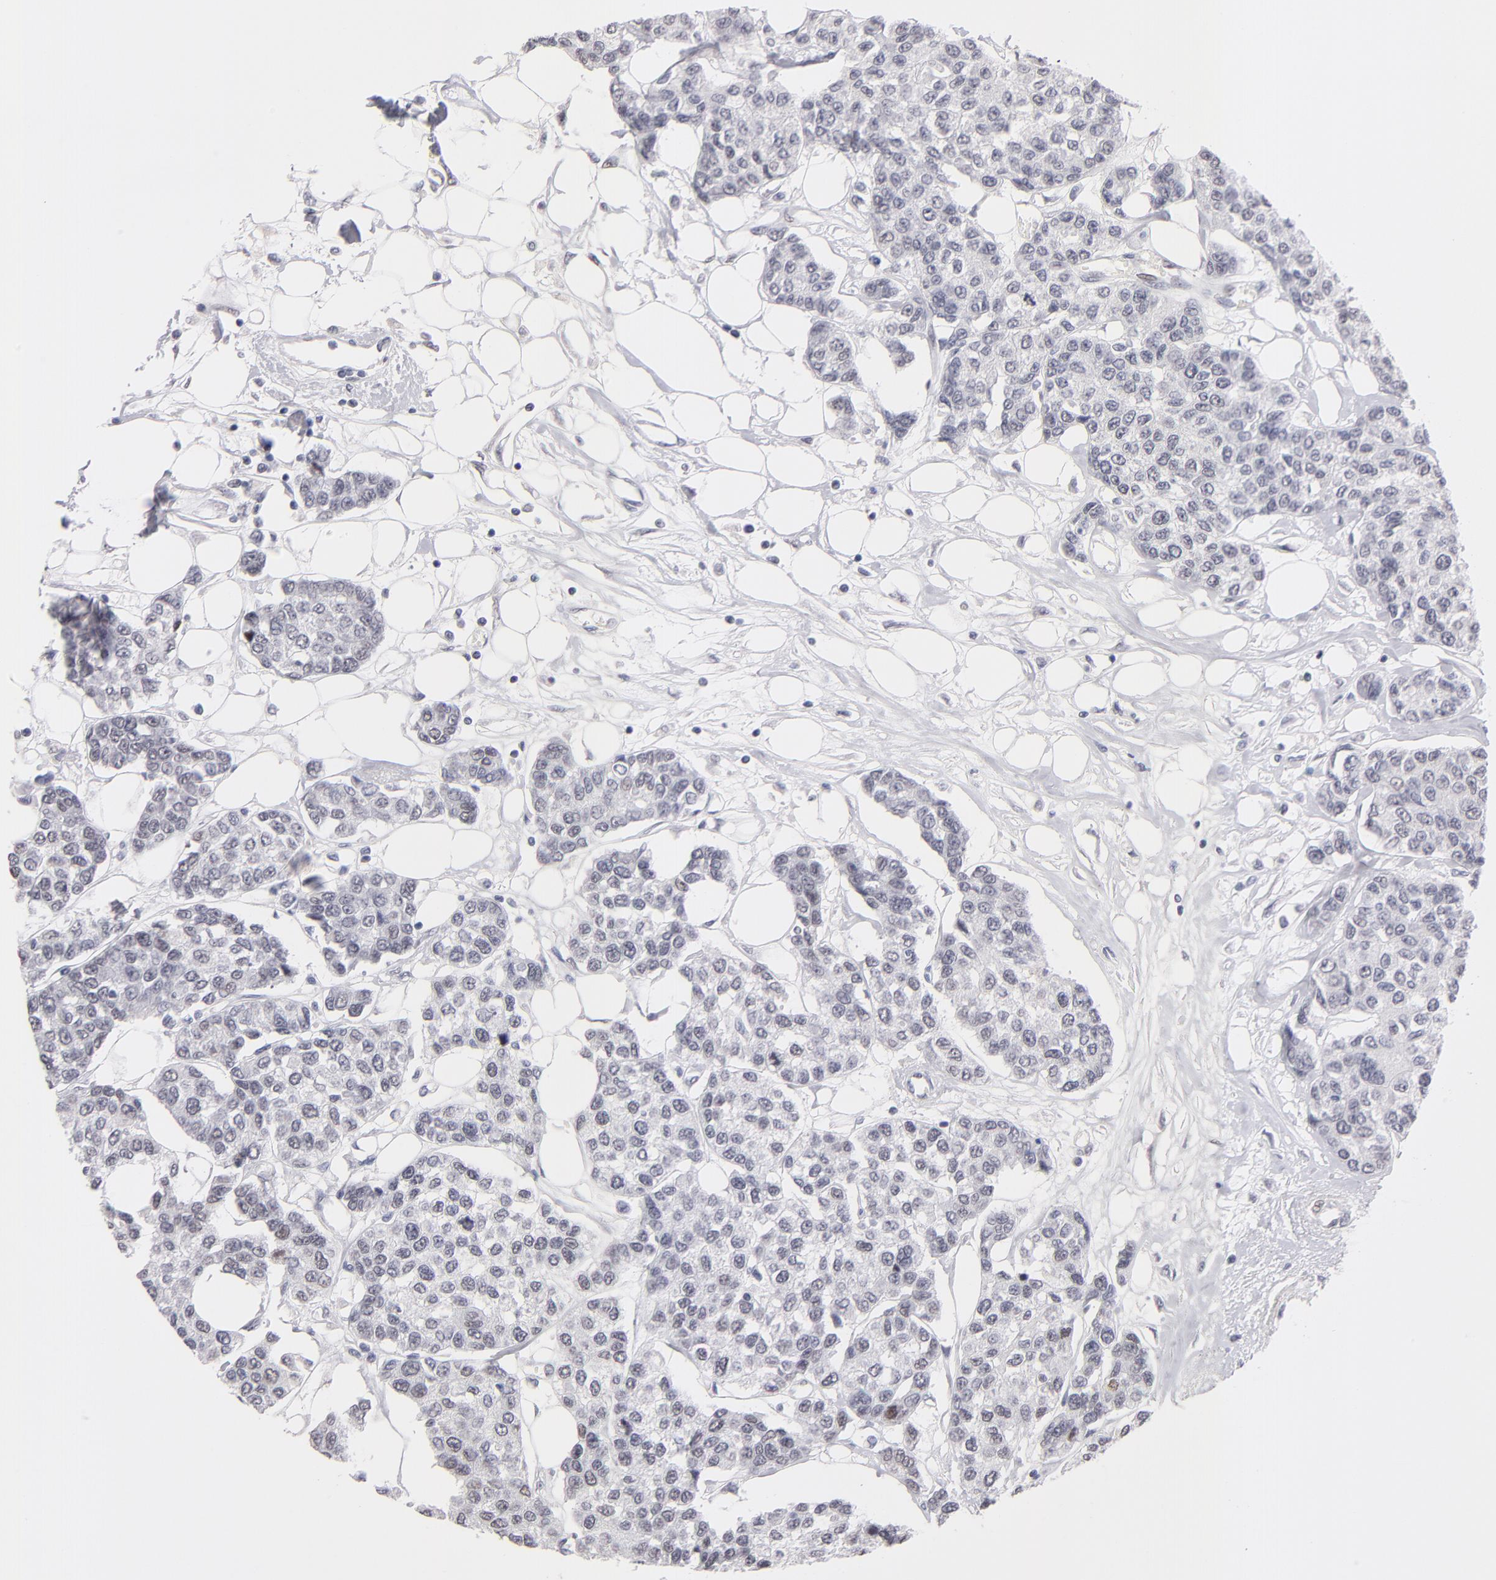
{"staining": {"intensity": "weak", "quantity": "25%-75%", "location": "nuclear"}, "tissue": "breast cancer", "cell_type": "Tumor cells", "image_type": "cancer", "snomed": [{"axis": "morphology", "description": "Duct carcinoma"}, {"axis": "topography", "description": "Breast"}], "caption": "Tumor cells exhibit low levels of weak nuclear staining in about 25%-75% of cells in human breast cancer (invasive ductal carcinoma). (DAB IHC with brightfield microscopy, high magnification).", "gene": "TEX11", "patient": {"sex": "female", "age": 51}}